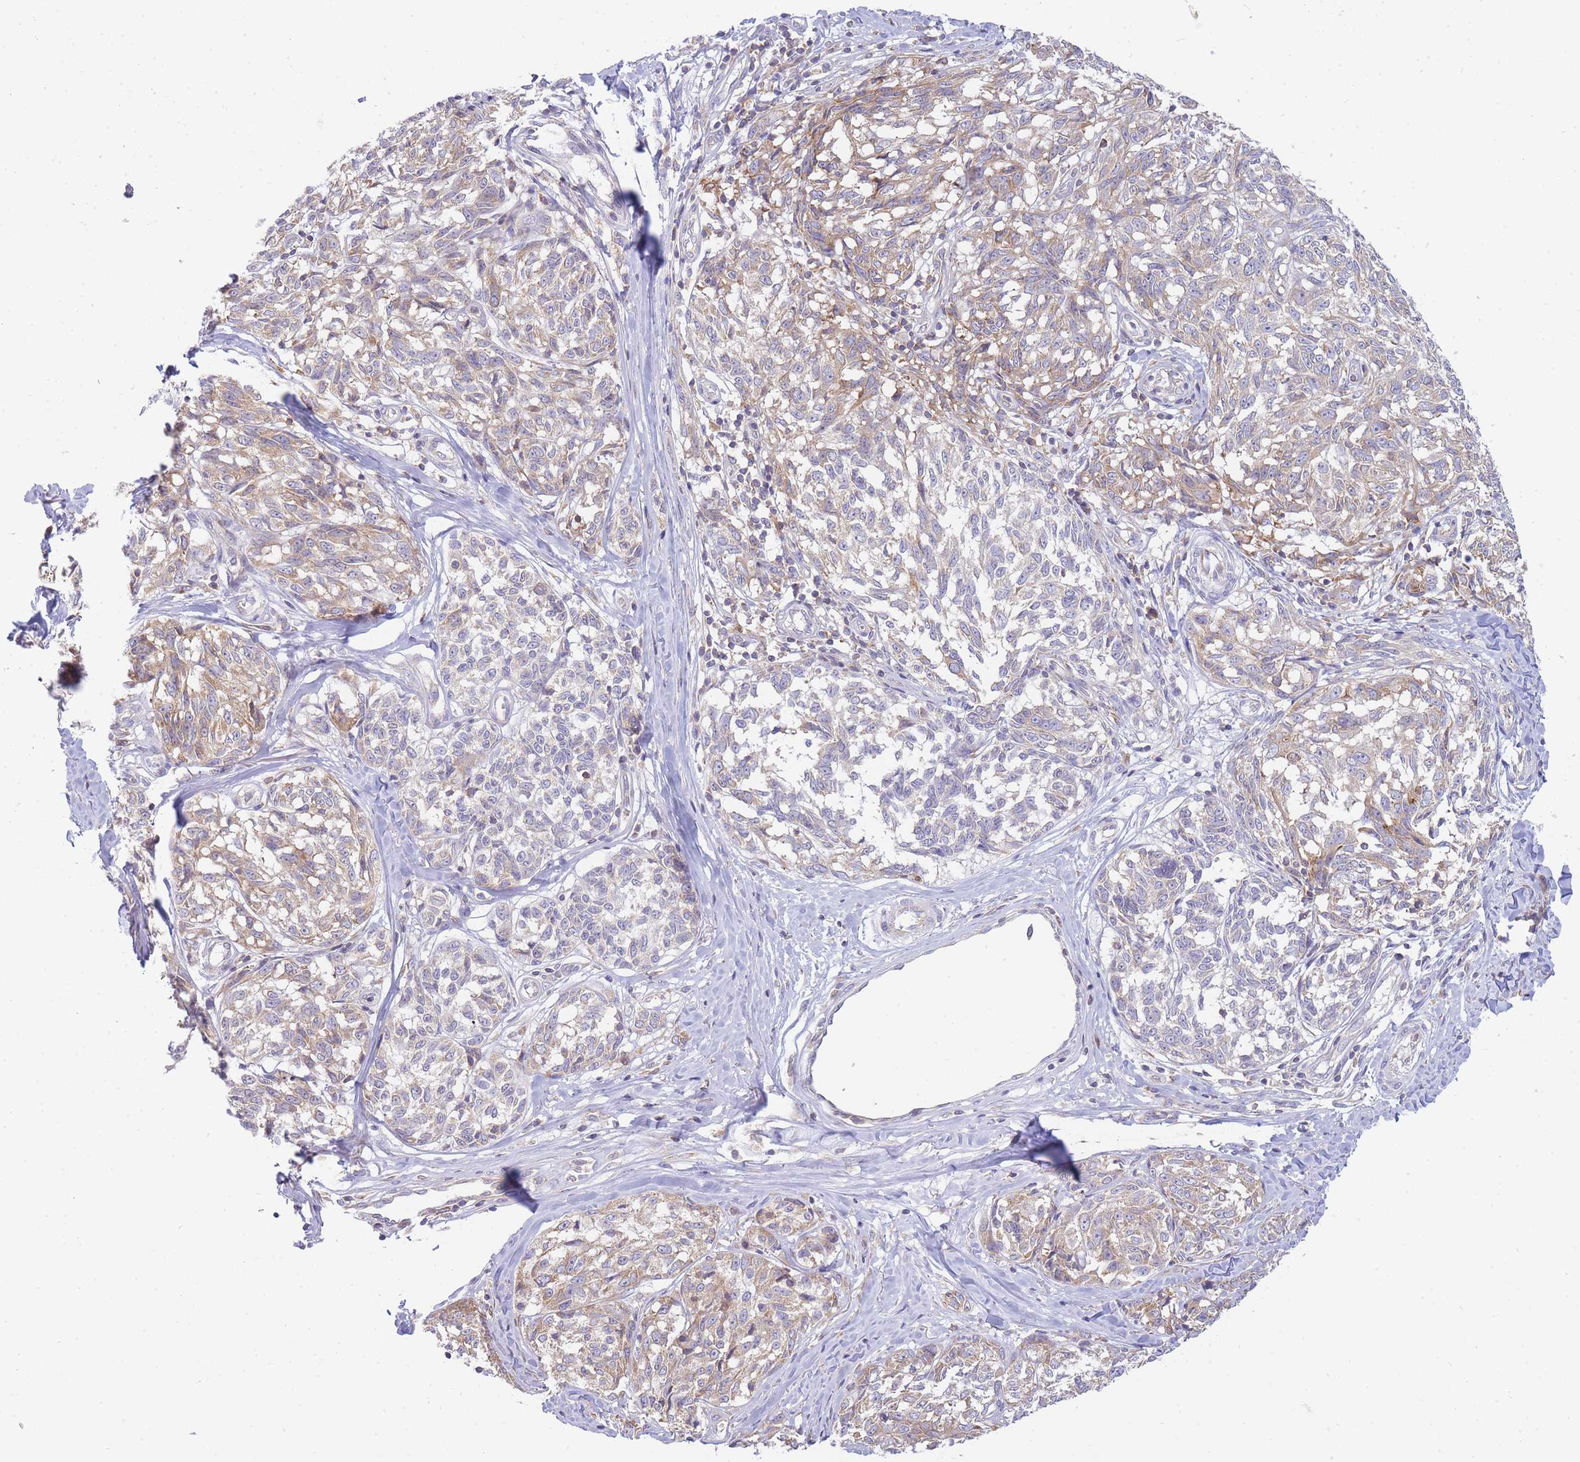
{"staining": {"intensity": "weak", "quantity": "25%-75%", "location": "cytoplasmic/membranous"}, "tissue": "melanoma", "cell_type": "Tumor cells", "image_type": "cancer", "snomed": [{"axis": "morphology", "description": "Normal tissue, NOS"}, {"axis": "morphology", "description": "Malignant melanoma, NOS"}, {"axis": "topography", "description": "Skin"}], "caption": "Protein analysis of melanoma tissue exhibits weak cytoplasmic/membranous staining in about 25%-75% of tumor cells.", "gene": "SH2B2", "patient": {"sex": "female", "age": 64}}